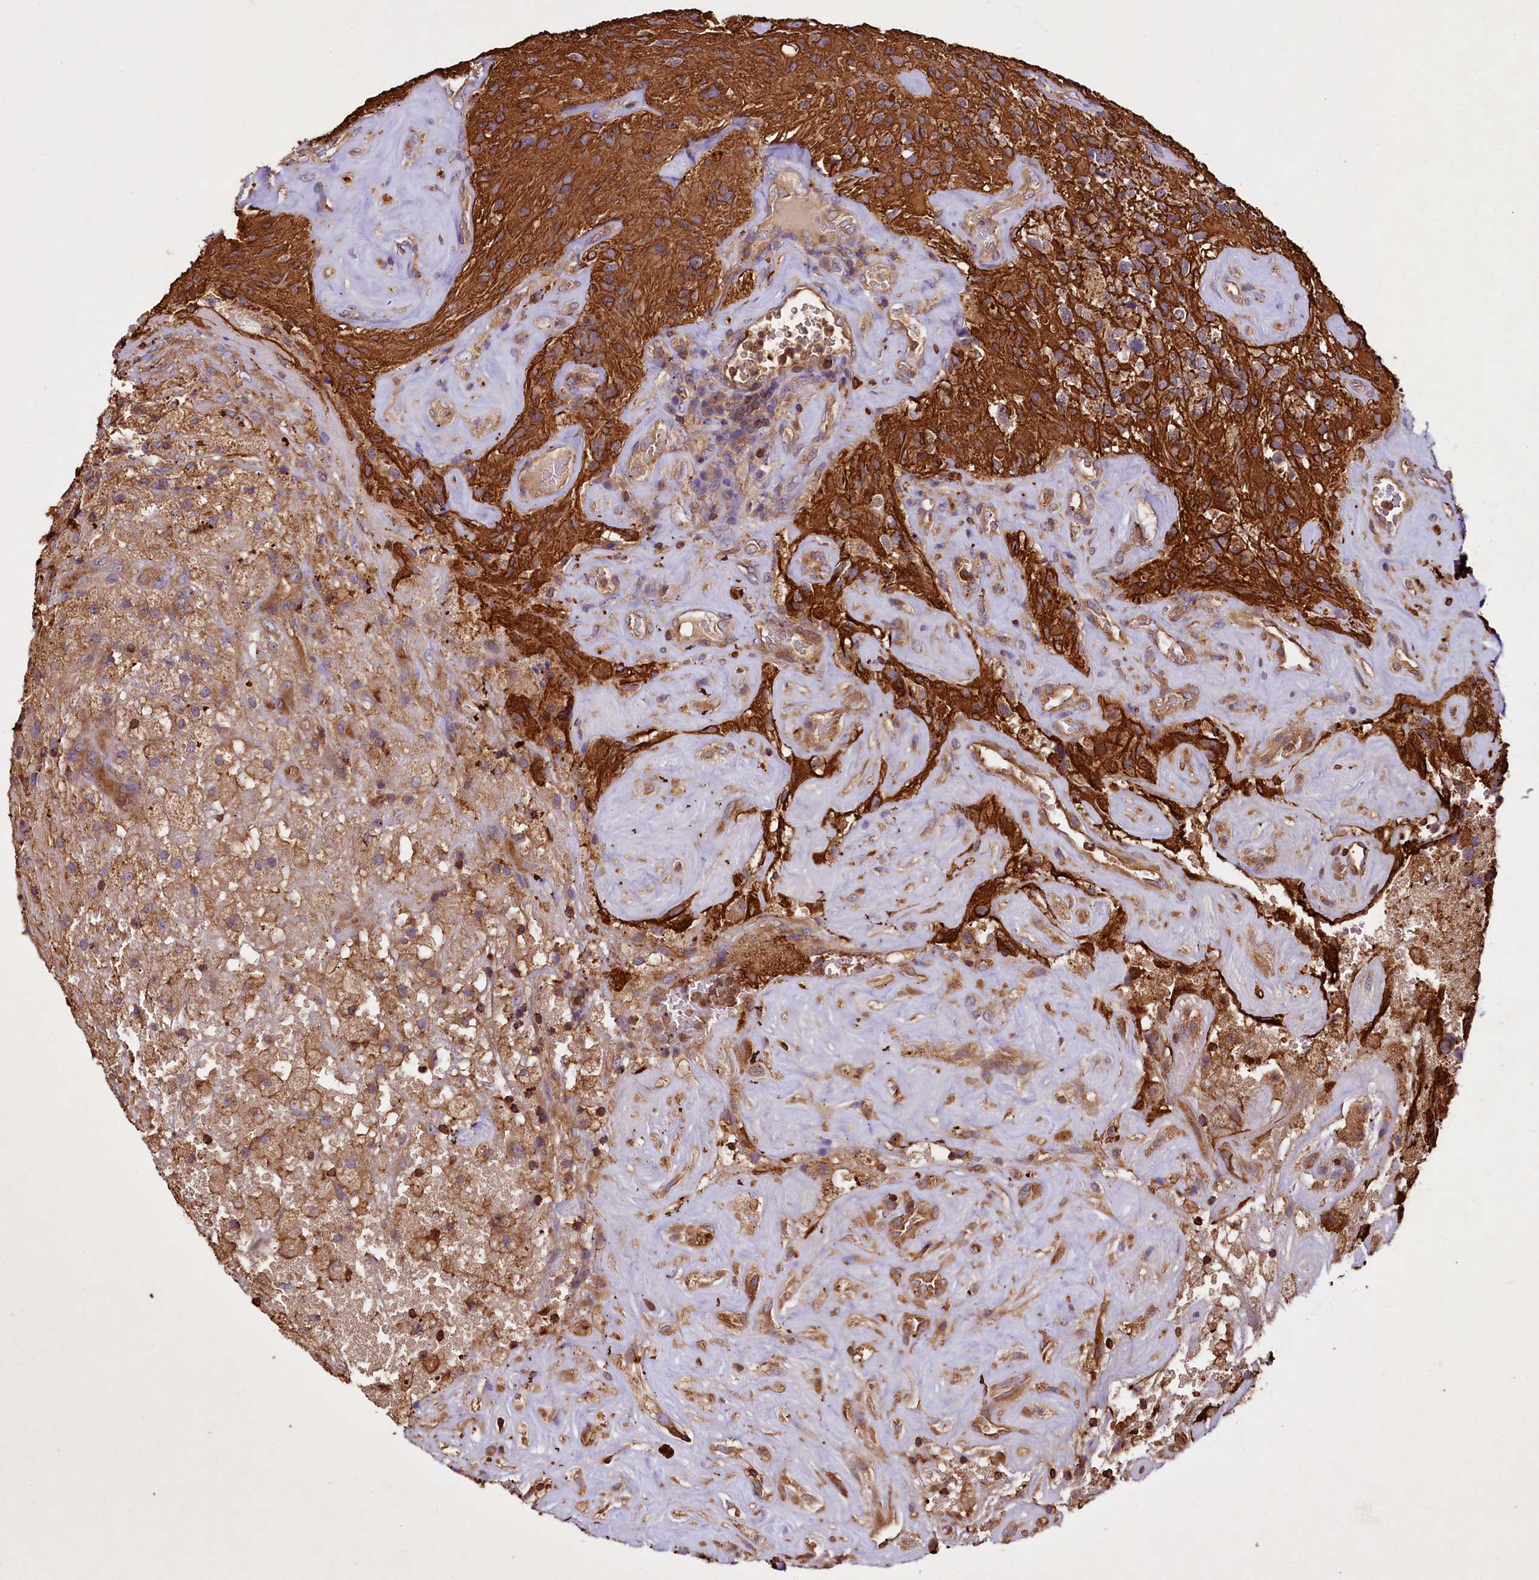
{"staining": {"intensity": "strong", "quantity": ">75%", "location": "cytoplasmic/membranous"}, "tissue": "glioma", "cell_type": "Tumor cells", "image_type": "cancer", "snomed": [{"axis": "morphology", "description": "Glioma, malignant, High grade"}, {"axis": "topography", "description": "Brain"}], "caption": "Immunohistochemical staining of glioma demonstrates strong cytoplasmic/membranous protein expression in about >75% of tumor cells. (DAB (3,3'-diaminobenzidine) = brown stain, brightfield microscopy at high magnification).", "gene": "RARS2", "patient": {"sex": "male", "age": 69}}